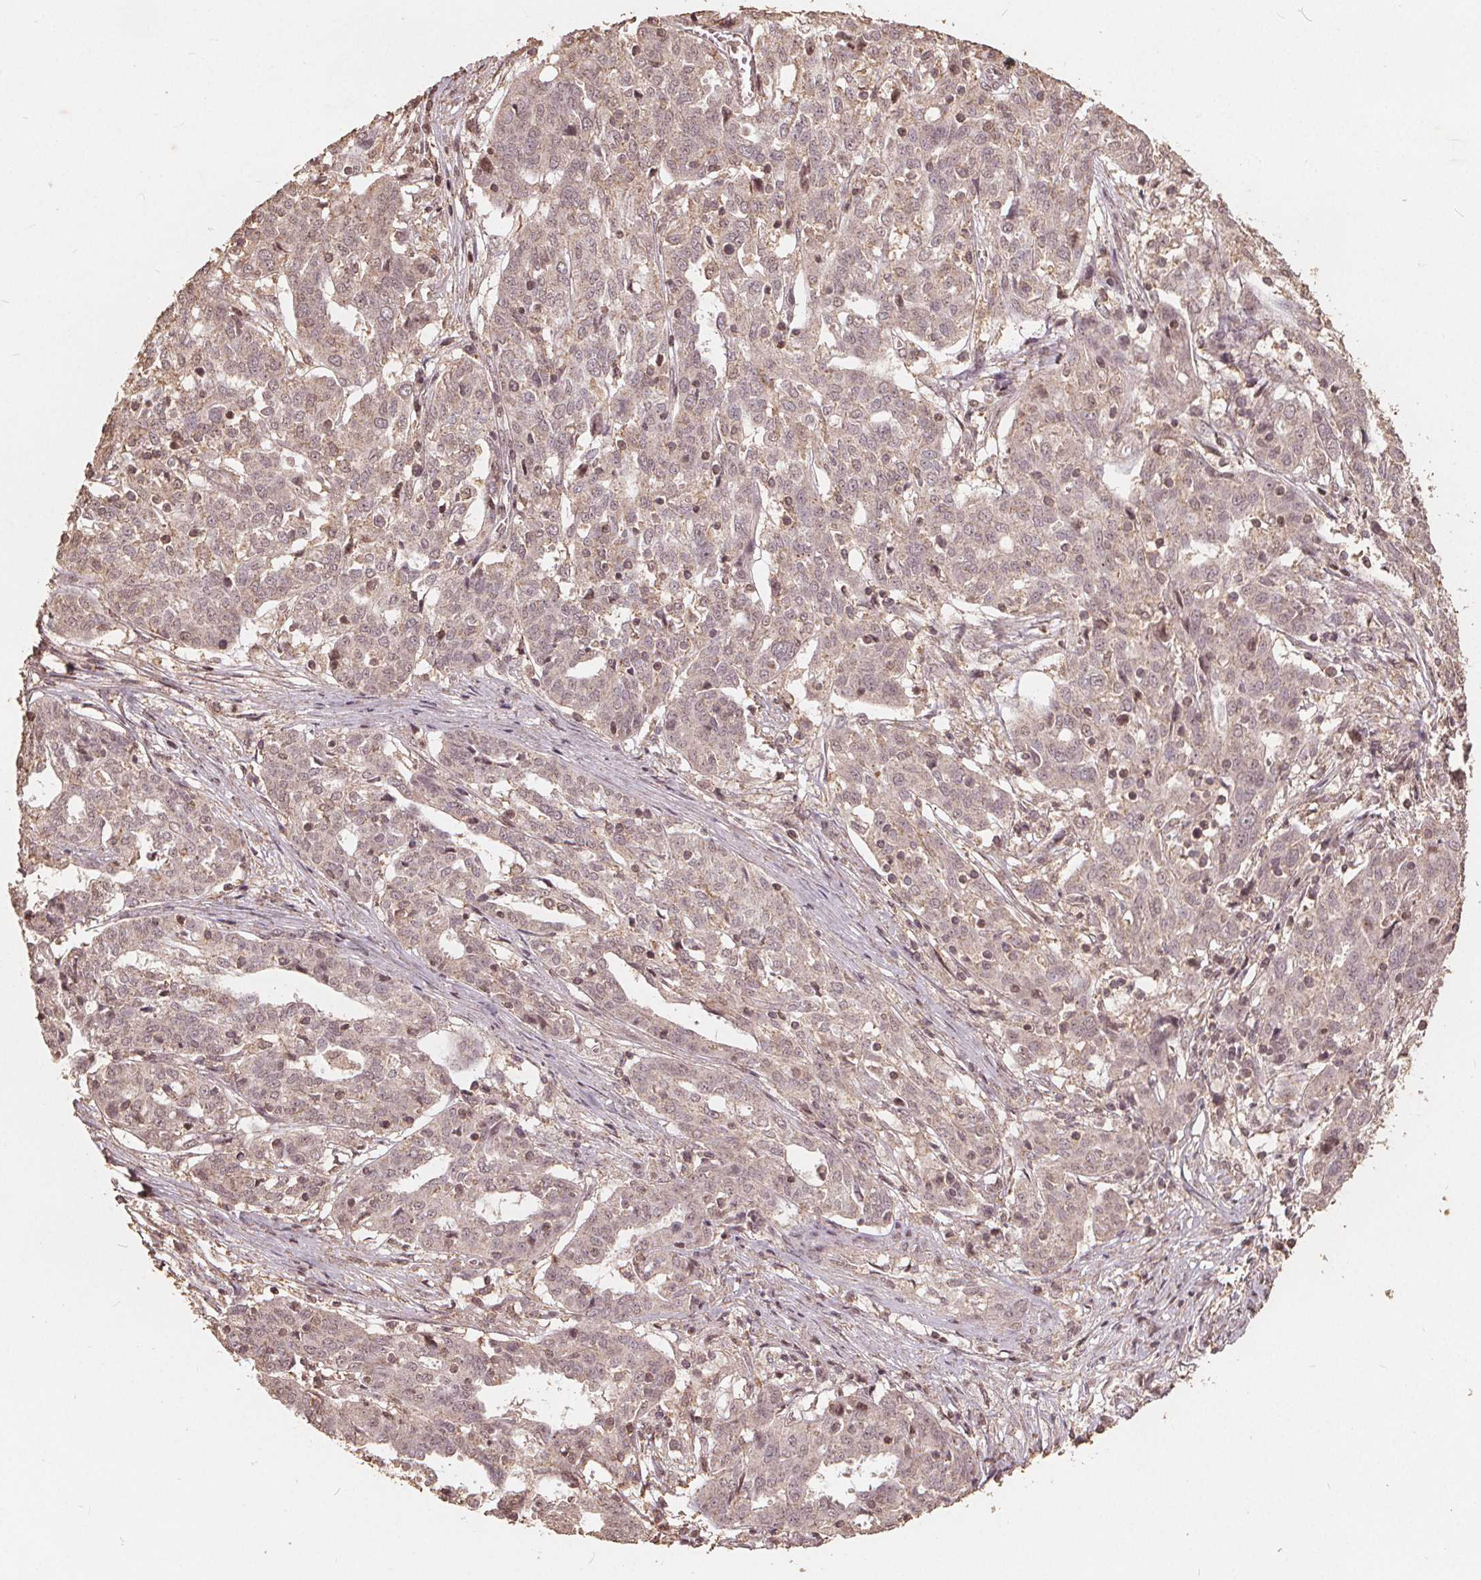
{"staining": {"intensity": "weak", "quantity": "<25%", "location": "nuclear"}, "tissue": "ovarian cancer", "cell_type": "Tumor cells", "image_type": "cancer", "snomed": [{"axis": "morphology", "description": "Cystadenocarcinoma, serous, NOS"}, {"axis": "topography", "description": "Ovary"}], "caption": "Immunohistochemical staining of human serous cystadenocarcinoma (ovarian) displays no significant expression in tumor cells. (DAB (3,3'-diaminobenzidine) immunohistochemistry (IHC) visualized using brightfield microscopy, high magnification).", "gene": "DSG3", "patient": {"sex": "female", "age": 67}}